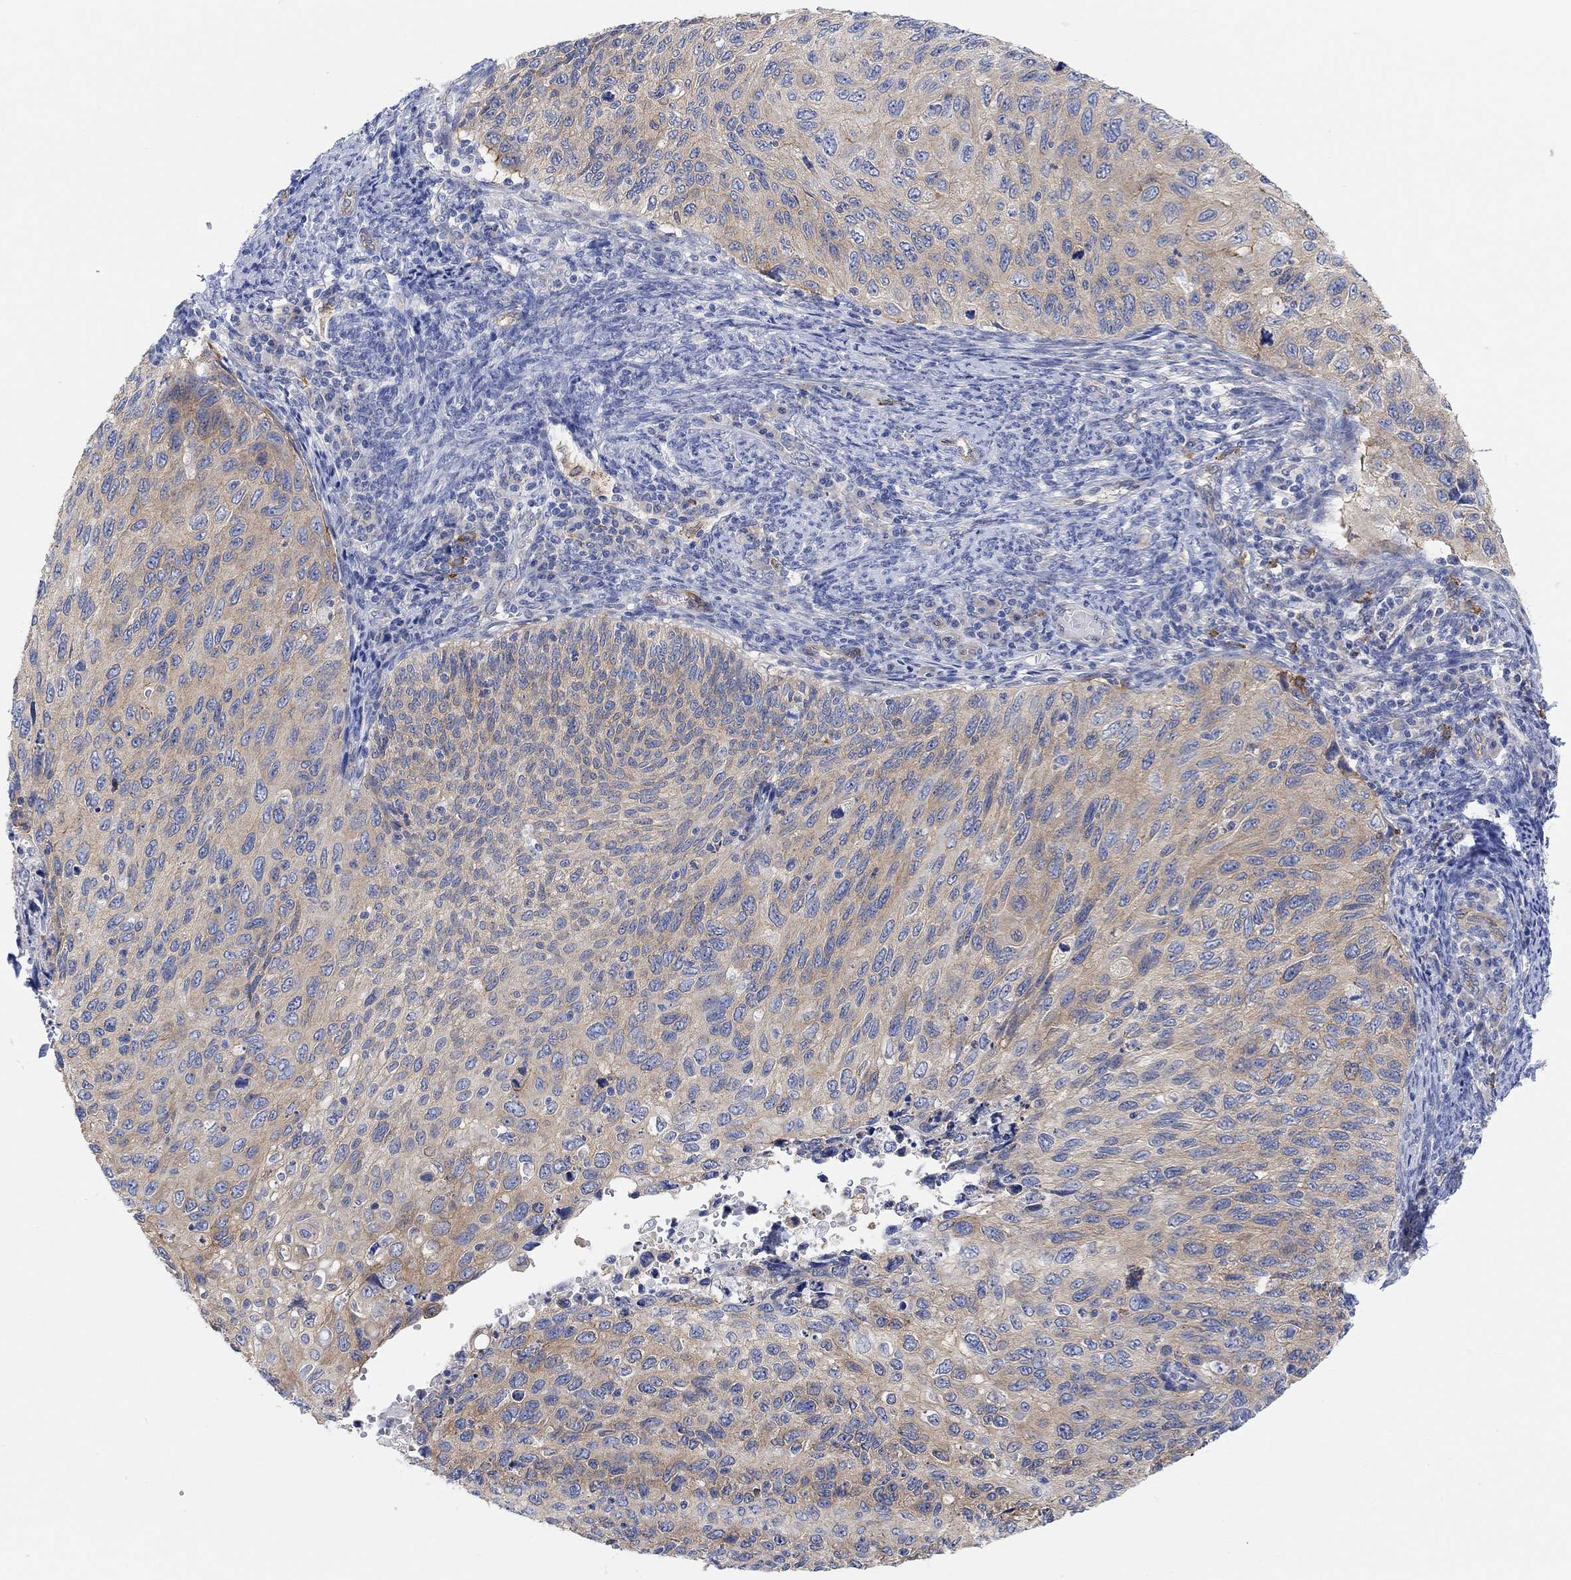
{"staining": {"intensity": "moderate", "quantity": "<25%", "location": "cytoplasmic/membranous"}, "tissue": "cervical cancer", "cell_type": "Tumor cells", "image_type": "cancer", "snomed": [{"axis": "morphology", "description": "Squamous cell carcinoma, NOS"}, {"axis": "topography", "description": "Cervix"}], "caption": "Approximately <25% of tumor cells in cervical squamous cell carcinoma exhibit moderate cytoplasmic/membranous protein positivity as visualized by brown immunohistochemical staining.", "gene": "RGS1", "patient": {"sex": "female", "age": 70}}